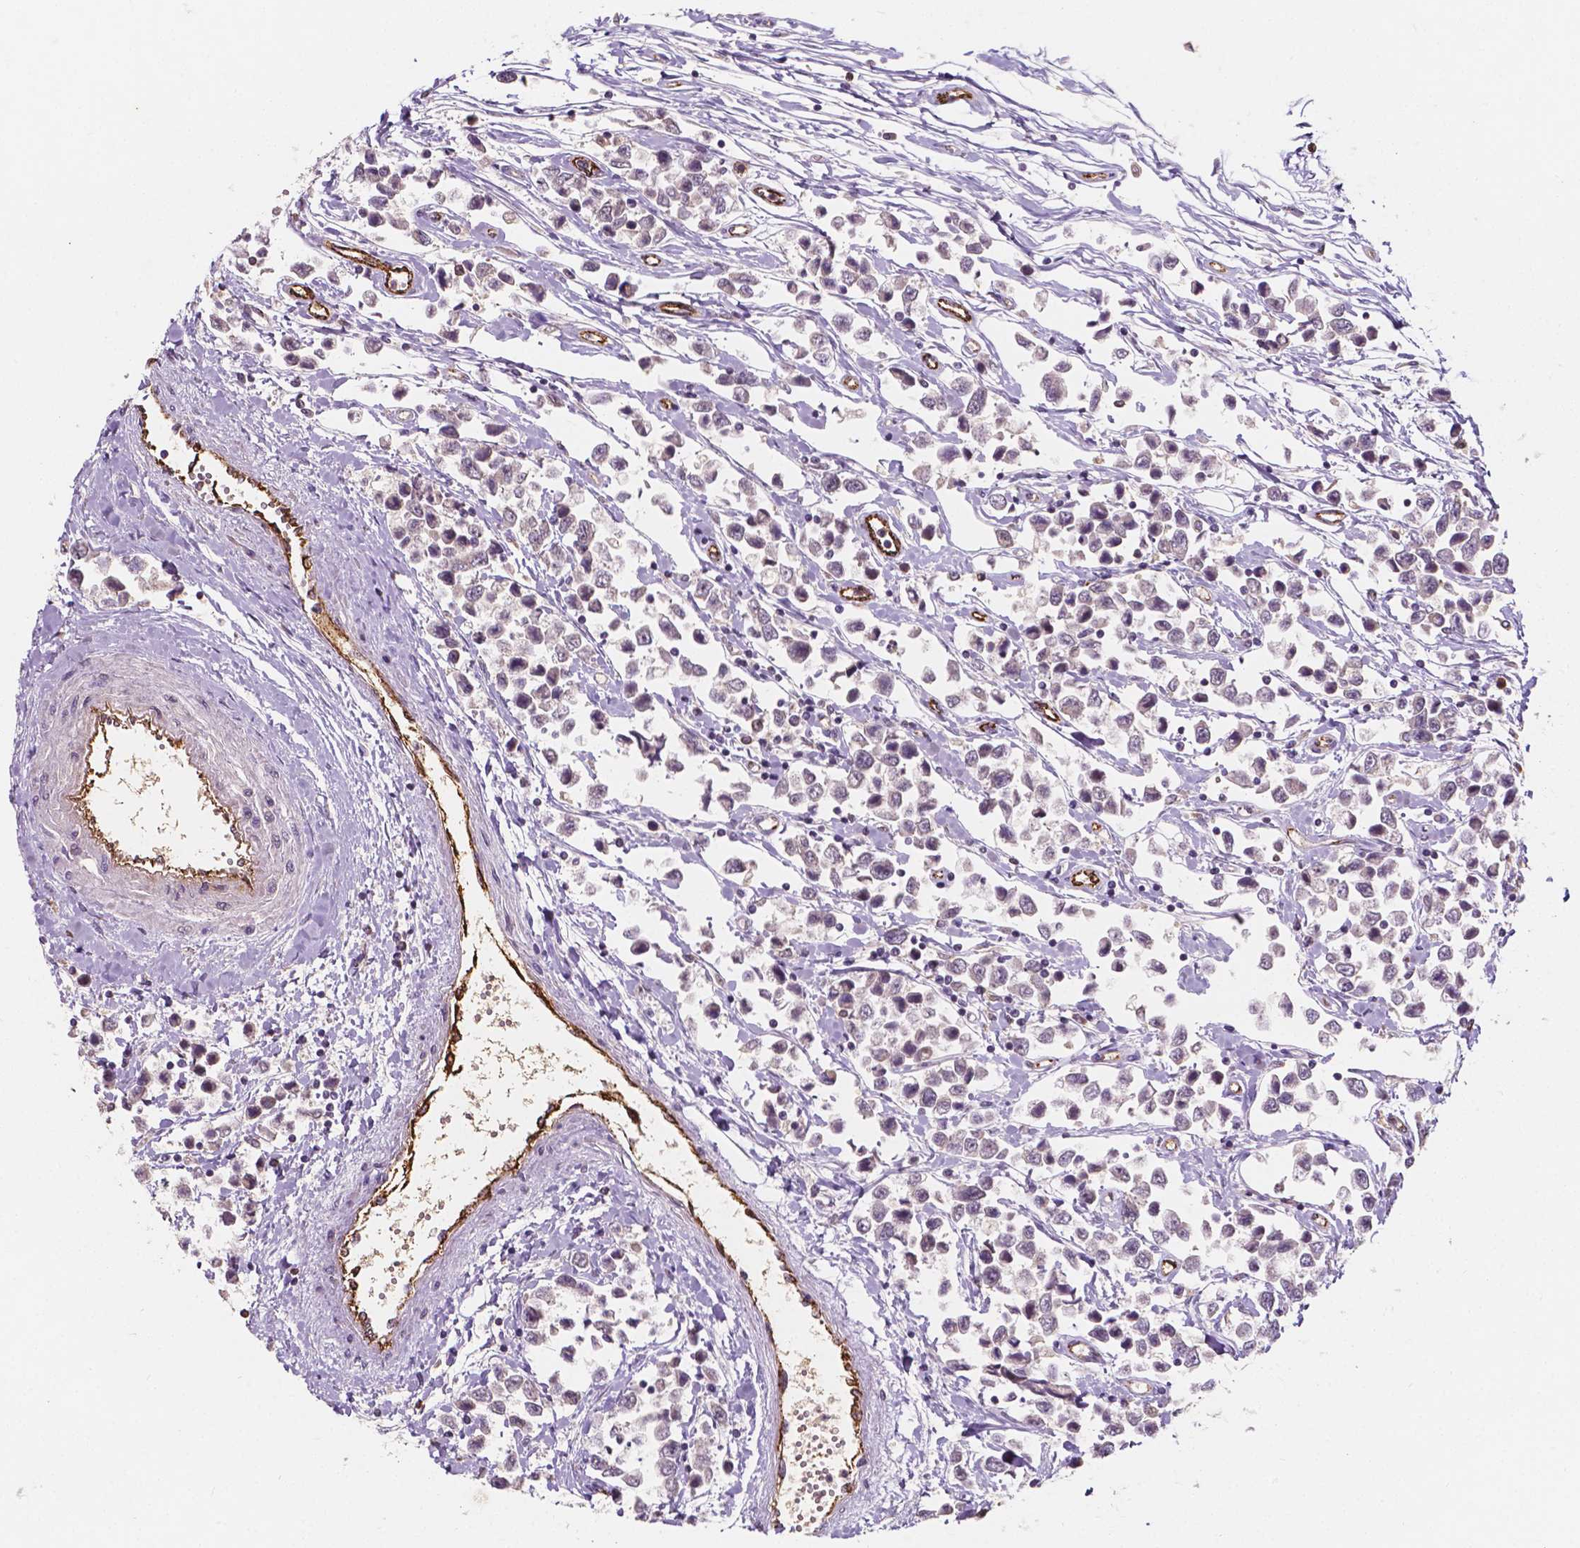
{"staining": {"intensity": "negative", "quantity": "none", "location": "none"}, "tissue": "testis cancer", "cell_type": "Tumor cells", "image_type": "cancer", "snomed": [{"axis": "morphology", "description": "Seminoma, NOS"}, {"axis": "topography", "description": "Testis"}], "caption": "Human seminoma (testis) stained for a protein using immunohistochemistry (IHC) displays no staining in tumor cells.", "gene": "SLC22A4", "patient": {"sex": "male", "age": 34}}